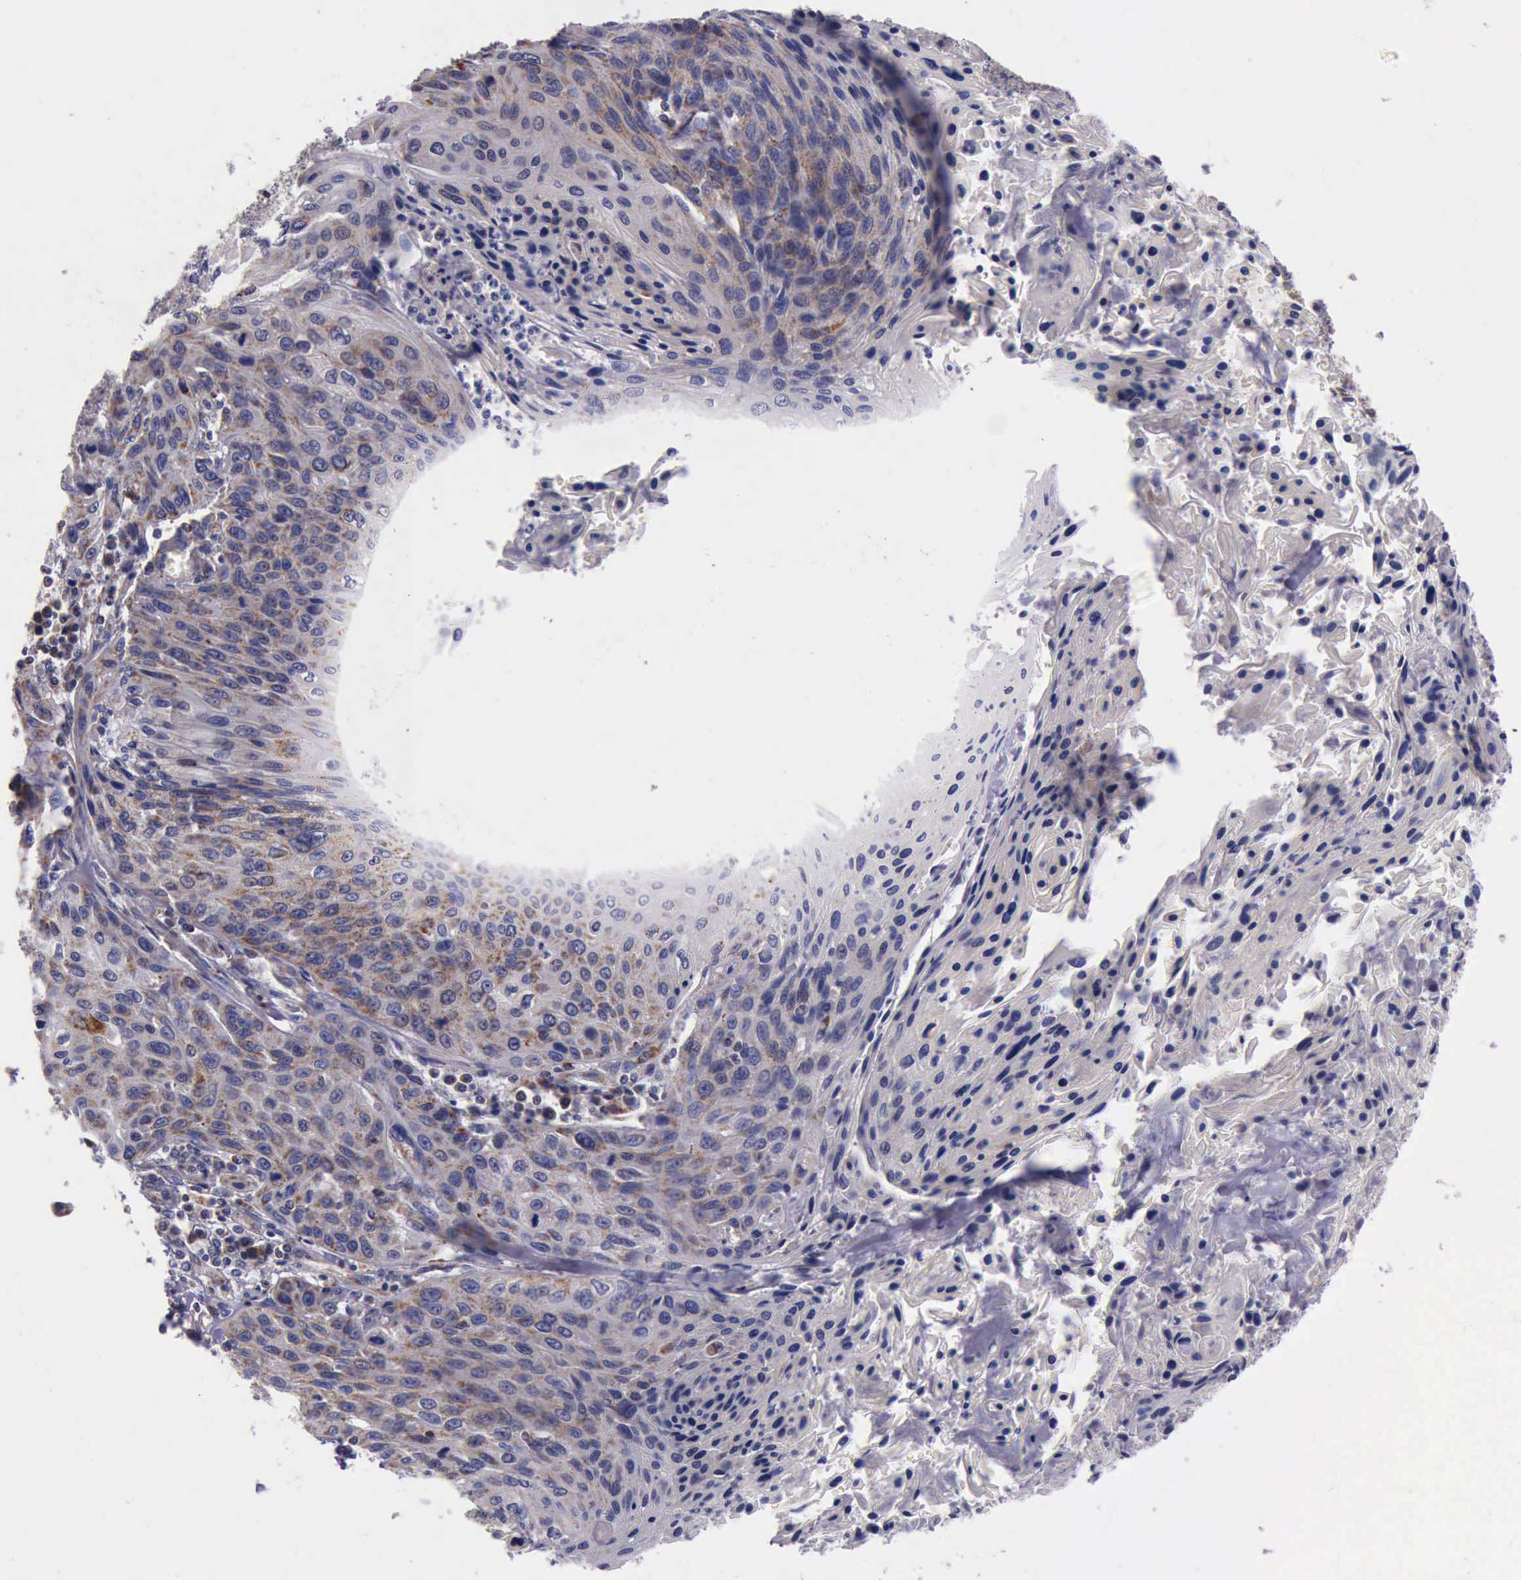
{"staining": {"intensity": "moderate", "quantity": ">75%", "location": "cytoplasmic/membranous"}, "tissue": "cervical cancer", "cell_type": "Tumor cells", "image_type": "cancer", "snomed": [{"axis": "morphology", "description": "Squamous cell carcinoma, NOS"}, {"axis": "topography", "description": "Cervix"}], "caption": "Immunohistochemical staining of human squamous cell carcinoma (cervical) demonstrates moderate cytoplasmic/membranous protein positivity in approximately >75% of tumor cells.", "gene": "TXN2", "patient": {"sex": "female", "age": 32}}